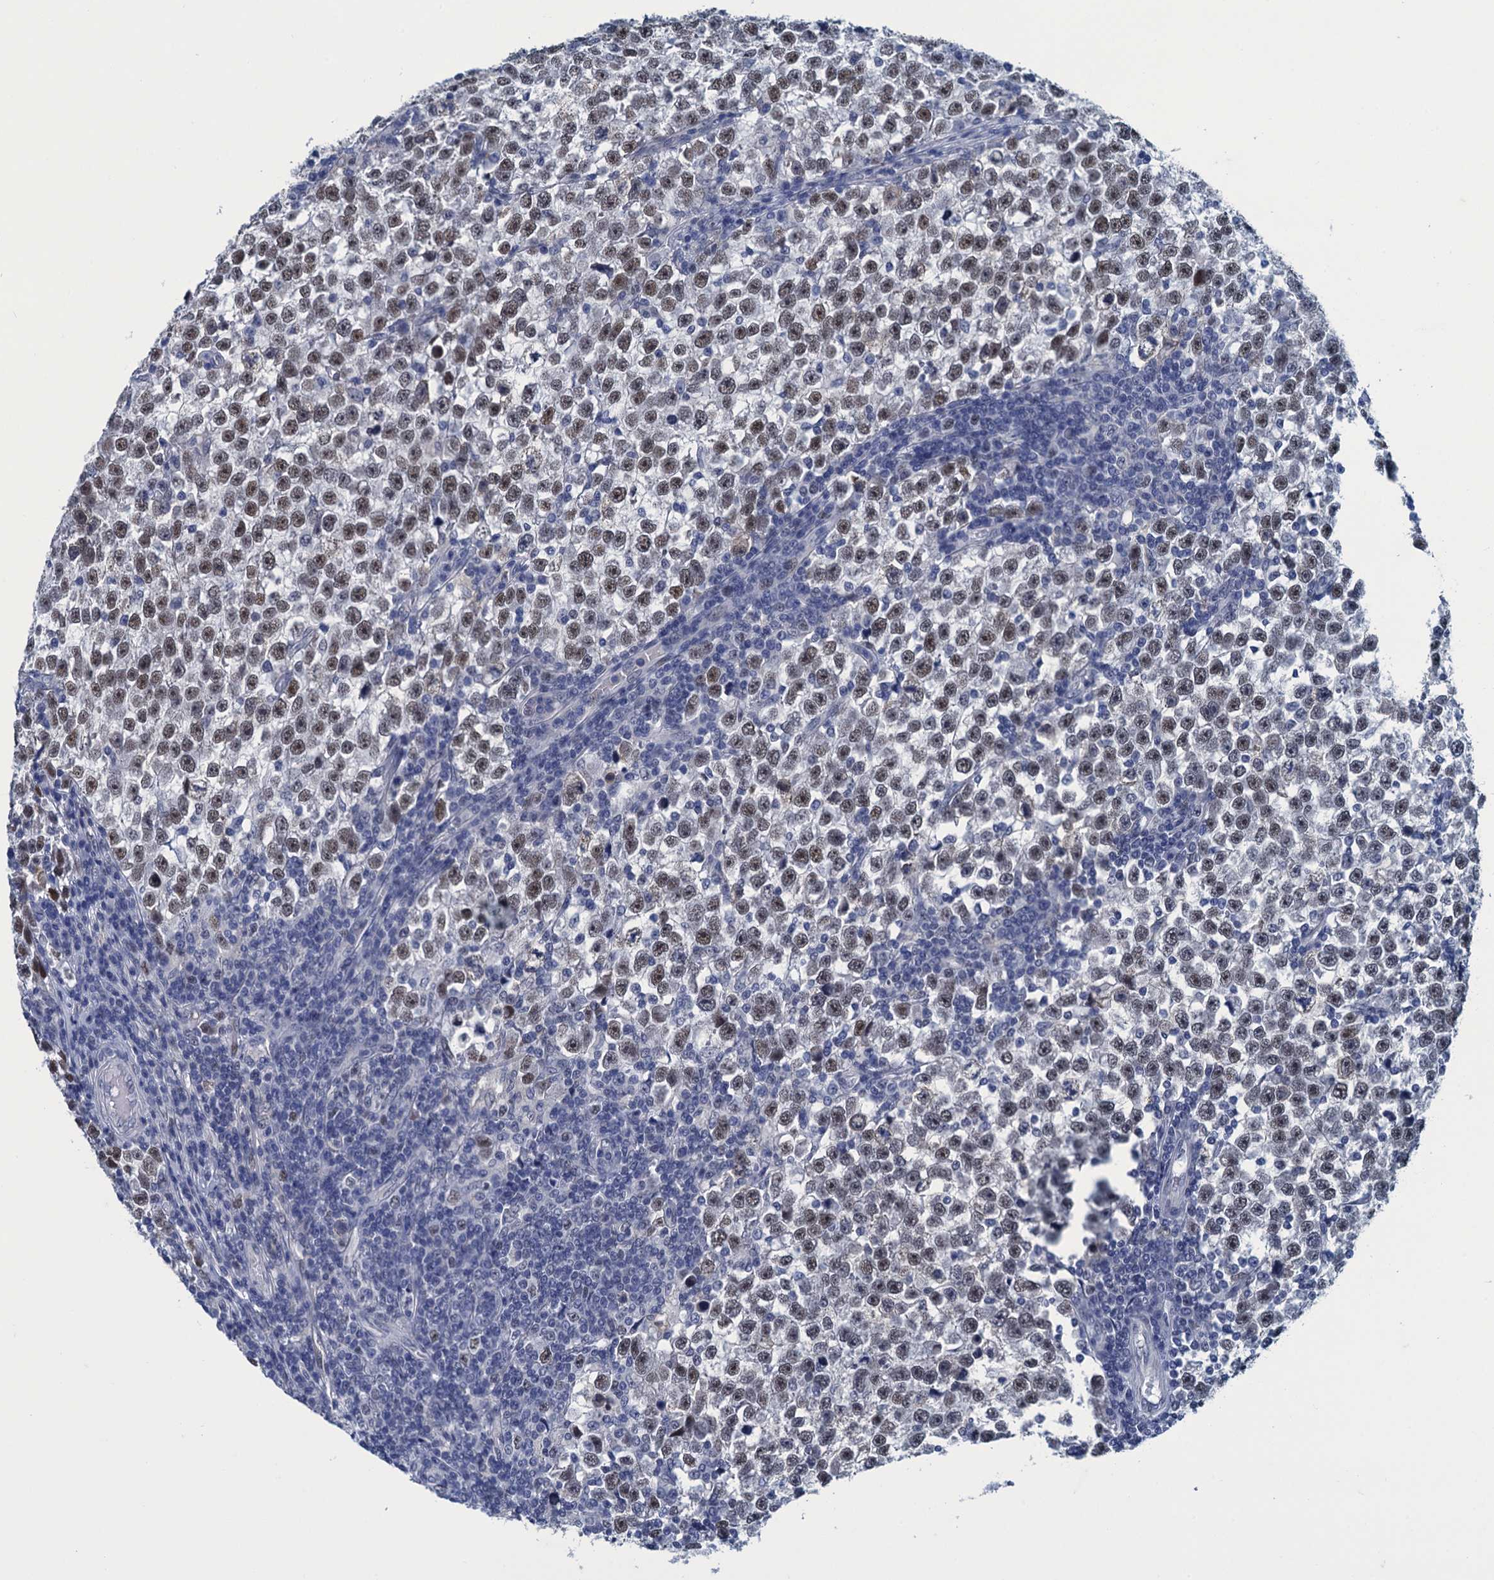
{"staining": {"intensity": "moderate", "quantity": "25%-75%", "location": "nuclear"}, "tissue": "testis cancer", "cell_type": "Tumor cells", "image_type": "cancer", "snomed": [{"axis": "morphology", "description": "Normal tissue, NOS"}, {"axis": "morphology", "description": "Seminoma, NOS"}, {"axis": "topography", "description": "Testis"}], "caption": "A micrograph showing moderate nuclear positivity in approximately 25%-75% of tumor cells in testis seminoma, as visualized by brown immunohistochemical staining.", "gene": "GINS3", "patient": {"sex": "male", "age": 43}}